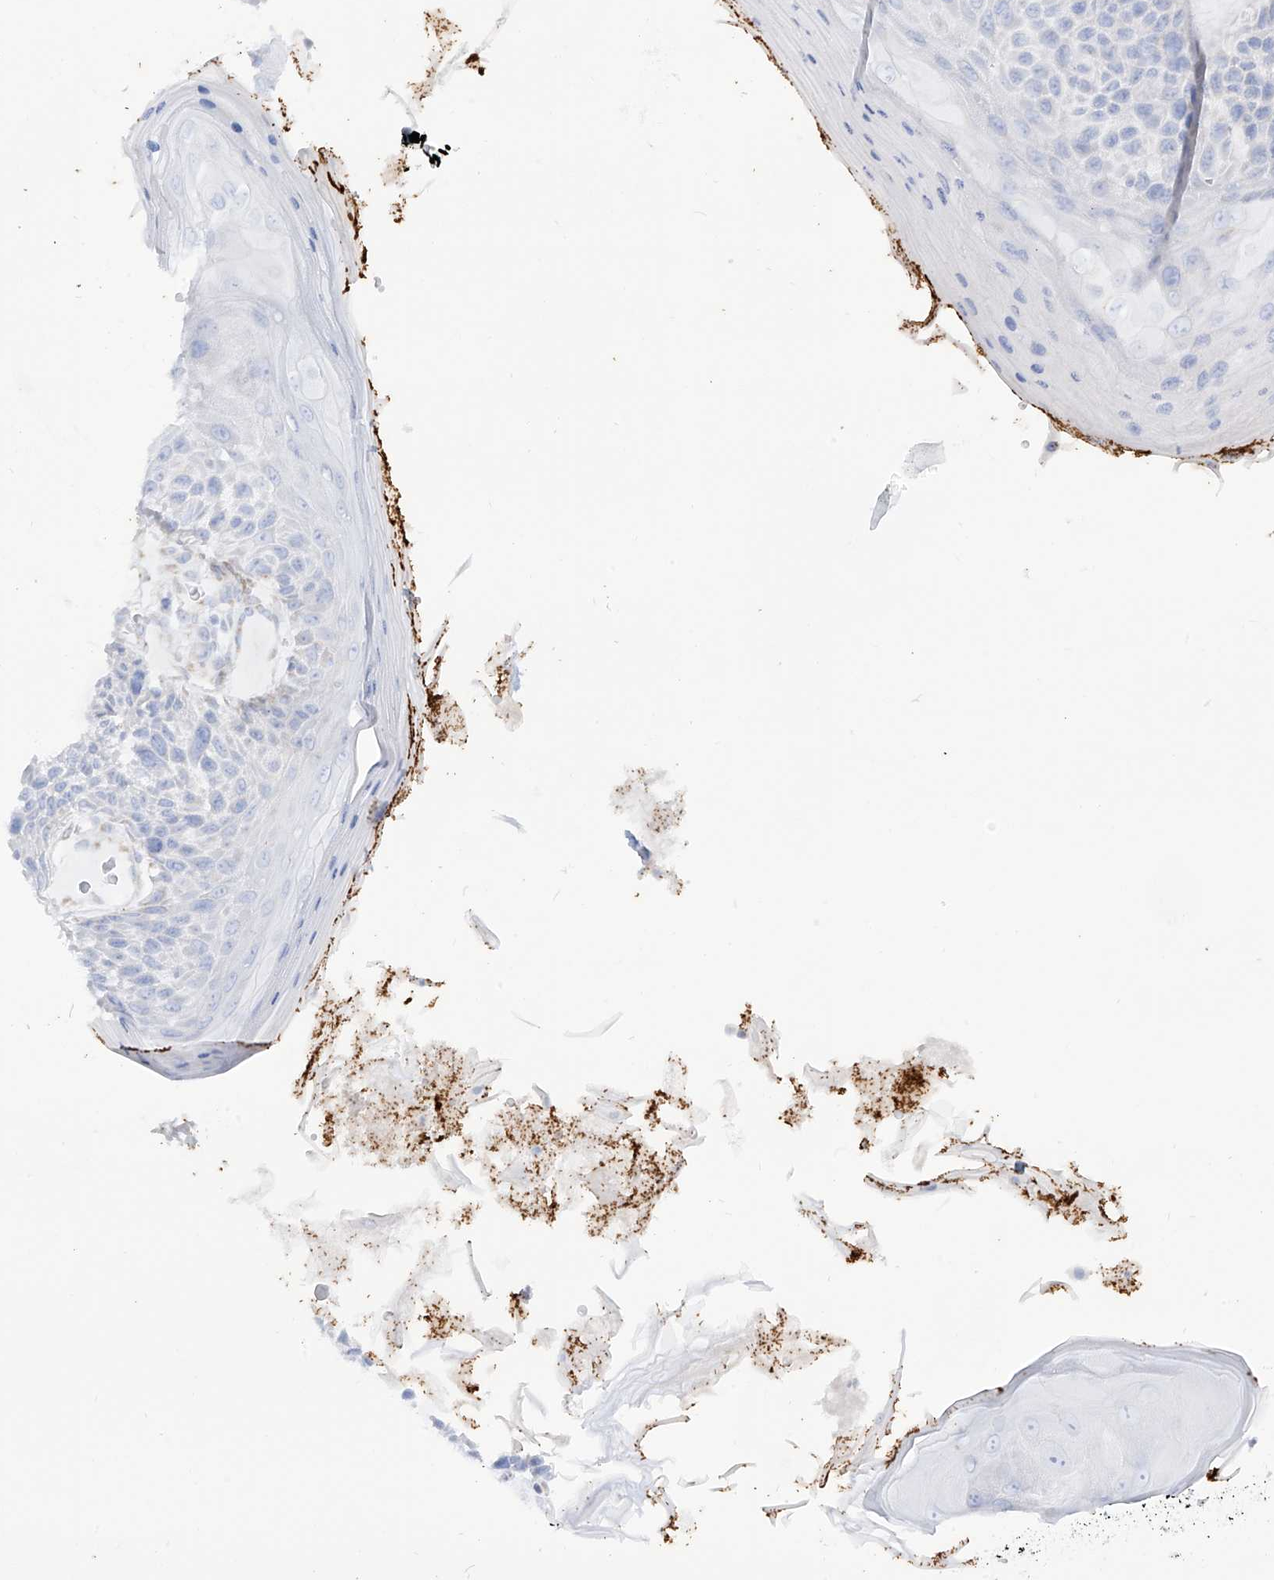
{"staining": {"intensity": "negative", "quantity": "none", "location": "none"}, "tissue": "skin cancer", "cell_type": "Tumor cells", "image_type": "cancer", "snomed": [{"axis": "morphology", "description": "Squamous cell carcinoma, NOS"}, {"axis": "topography", "description": "Skin"}], "caption": "Skin cancer (squamous cell carcinoma) was stained to show a protein in brown. There is no significant expression in tumor cells.", "gene": "SLC26A3", "patient": {"sex": "female", "age": 88}}